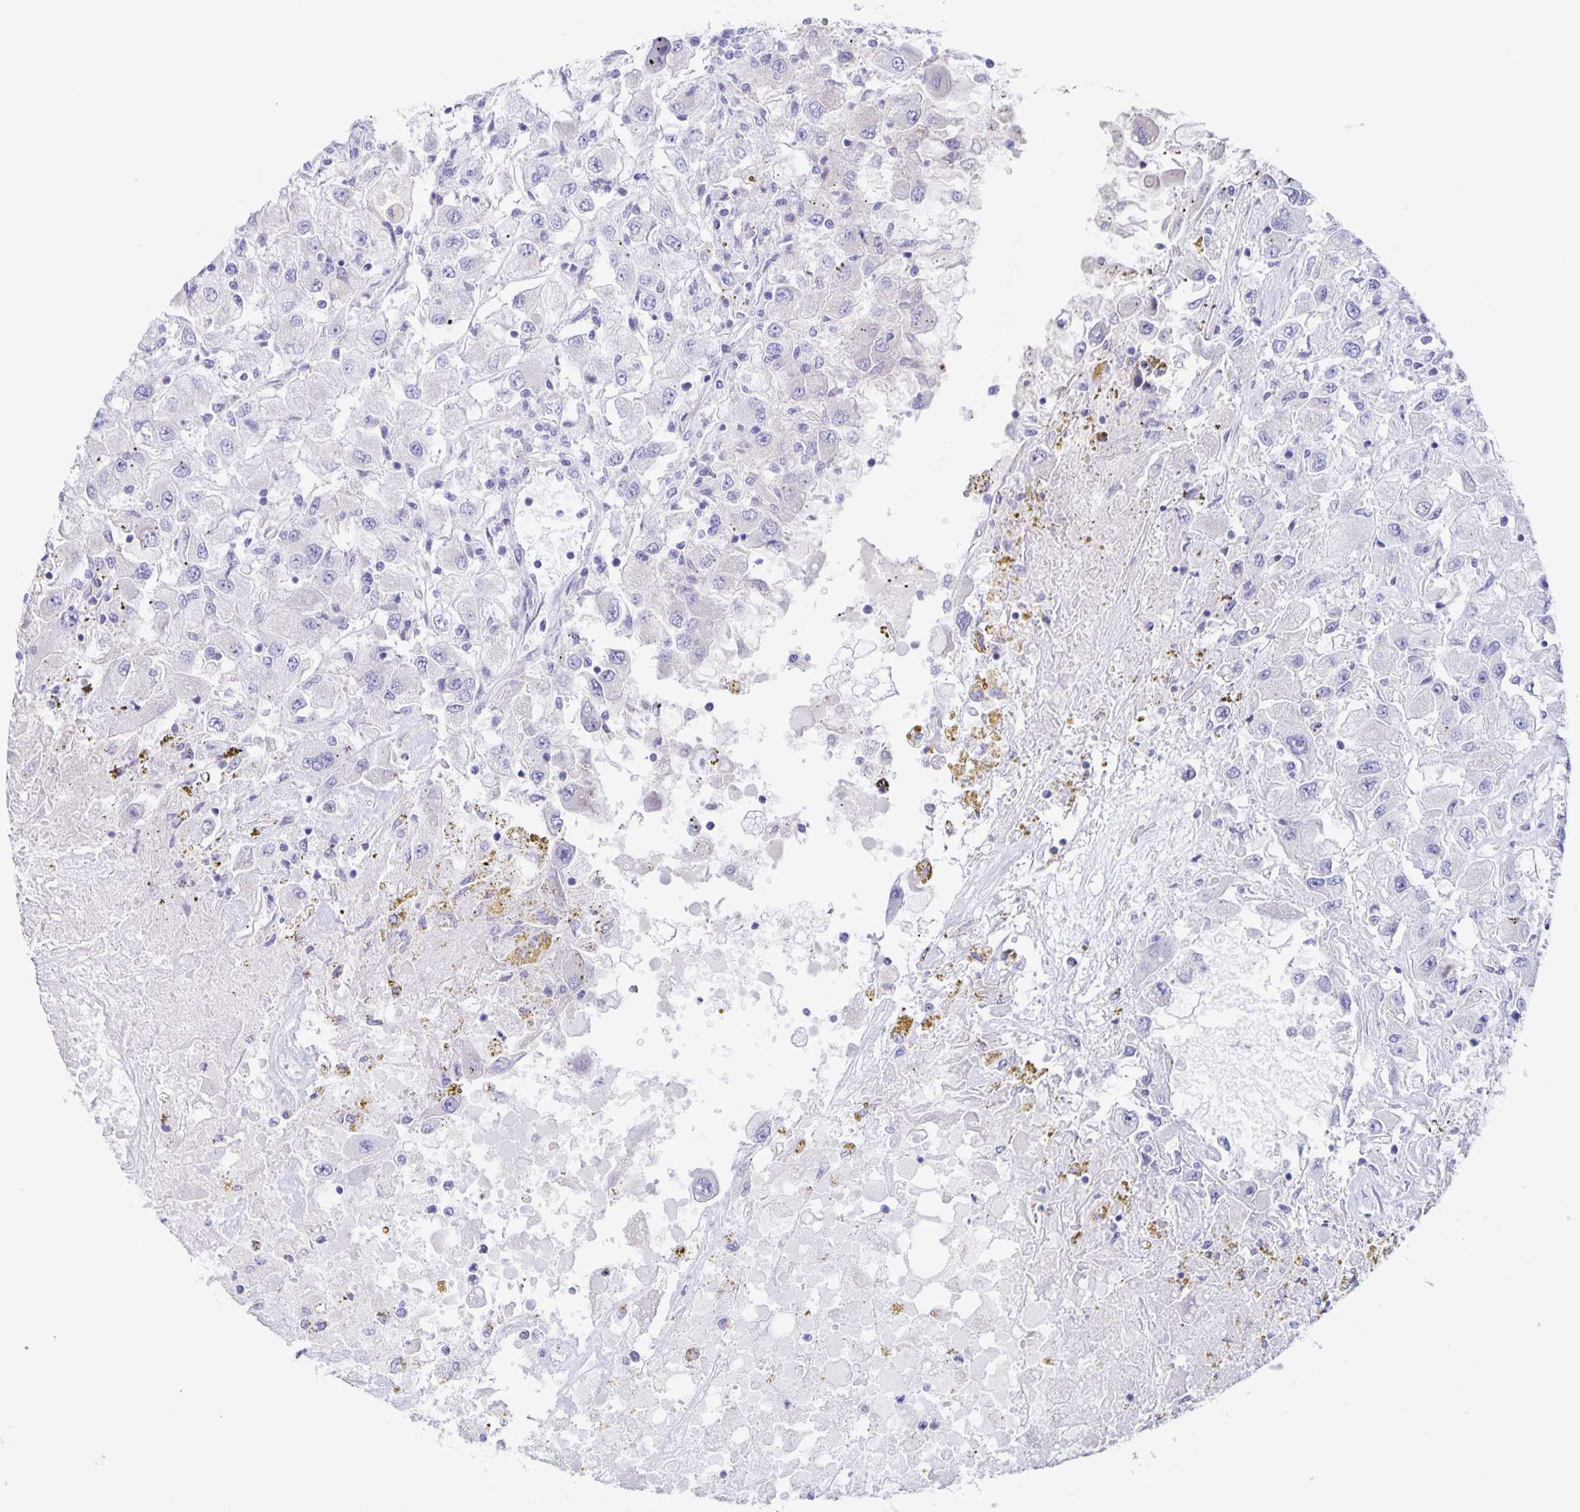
{"staining": {"intensity": "negative", "quantity": "none", "location": "none"}, "tissue": "renal cancer", "cell_type": "Tumor cells", "image_type": "cancer", "snomed": [{"axis": "morphology", "description": "Adenocarcinoma, NOS"}, {"axis": "topography", "description": "Kidney"}], "caption": "Immunohistochemistry (IHC) of renal adenocarcinoma exhibits no expression in tumor cells. (Stains: DAB (3,3'-diaminobenzidine) immunohistochemistry with hematoxylin counter stain, Microscopy: brightfield microscopy at high magnification).", "gene": "RPL36A", "patient": {"sex": "female", "age": 67}}